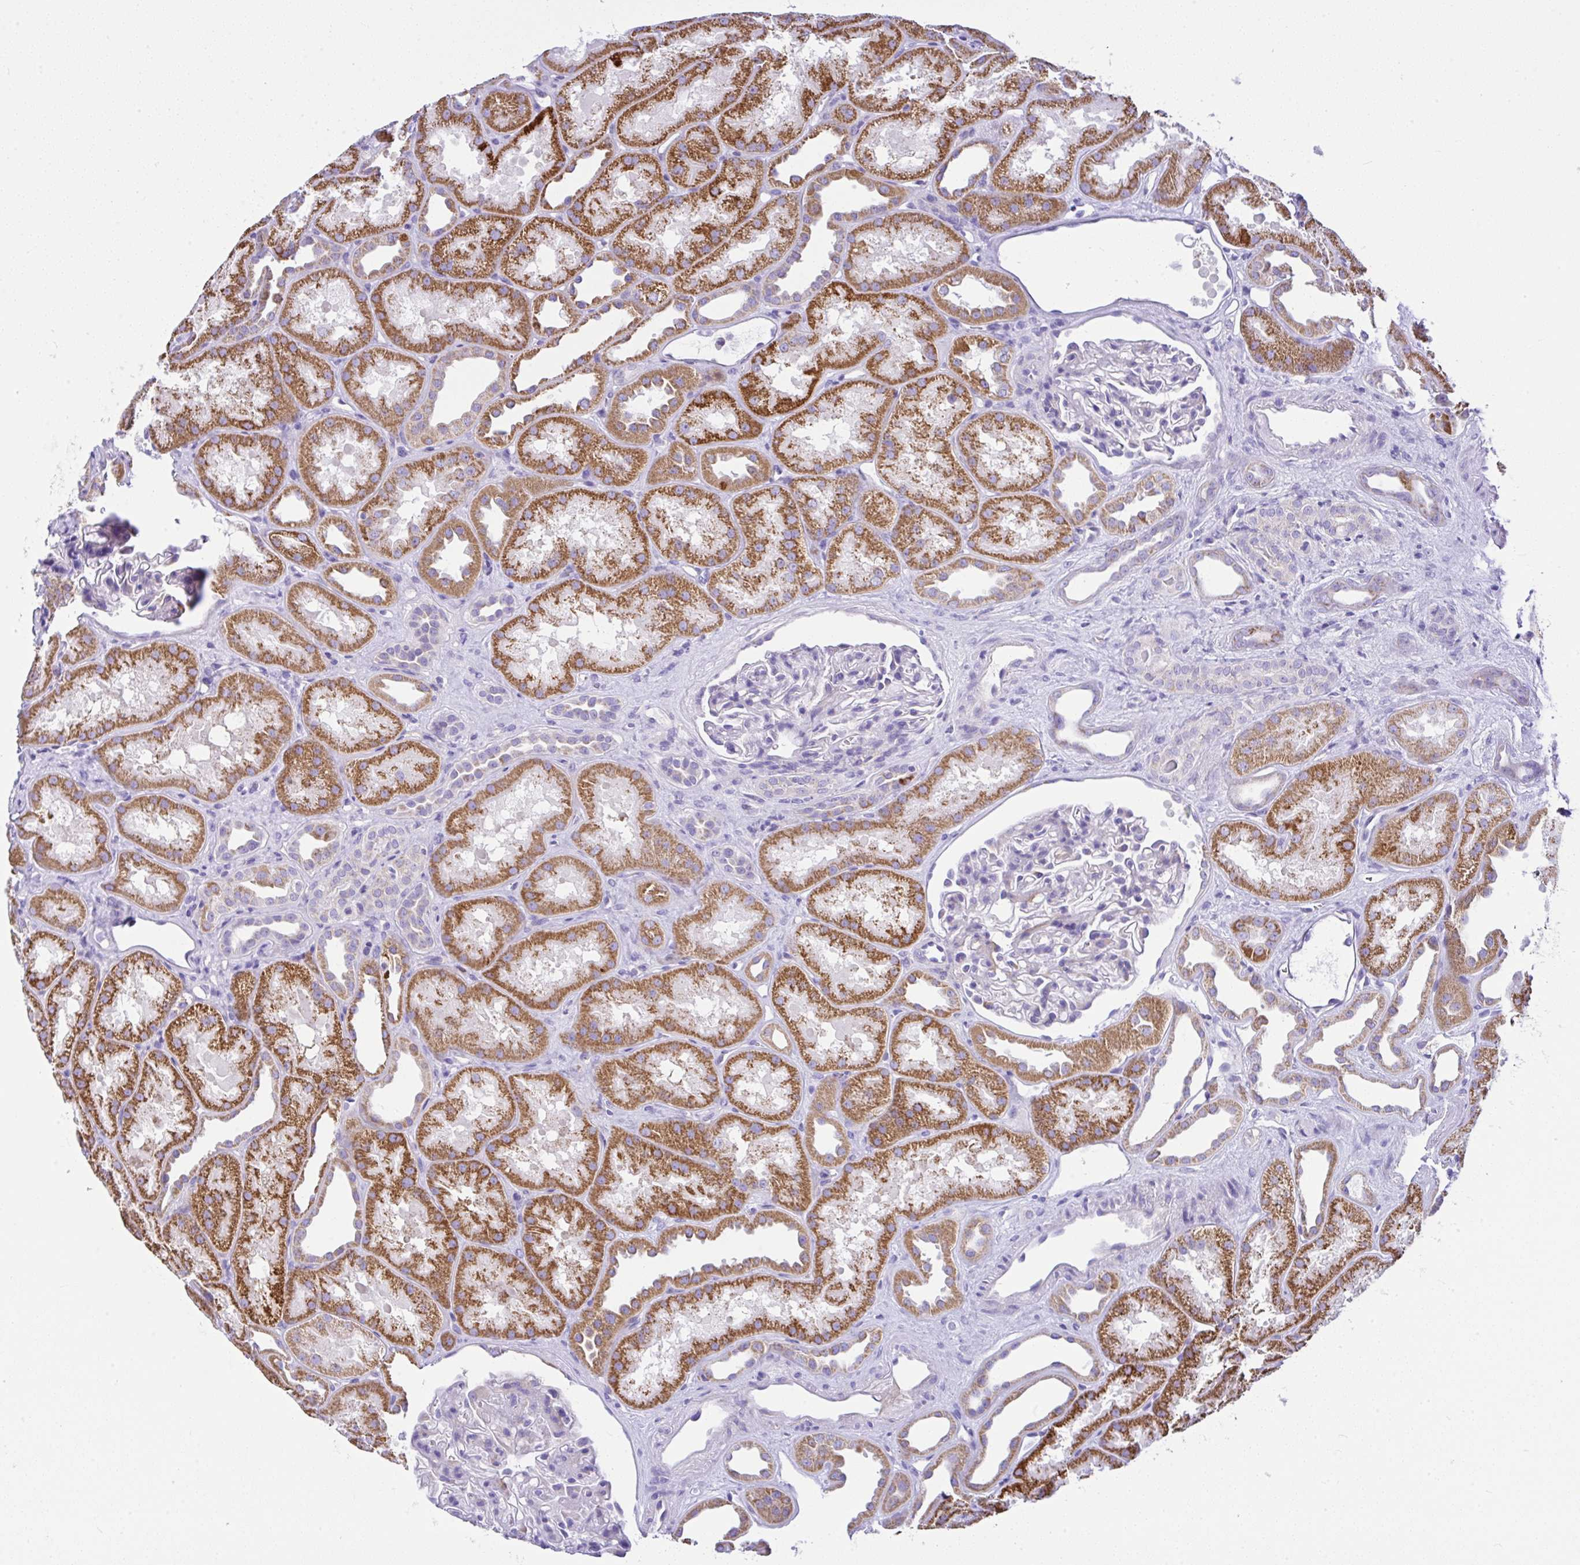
{"staining": {"intensity": "negative", "quantity": "none", "location": "none"}, "tissue": "kidney", "cell_type": "Cells in glomeruli", "image_type": "normal", "snomed": [{"axis": "morphology", "description": "Normal tissue, NOS"}, {"axis": "topography", "description": "Kidney"}], "caption": "There is no significant expression in cells in glomeruli of kidney. The staining is performed using DAB (3,3'-diaminobenzidine) brown chromogen with nuclei counter-stained in using hematoxylin.", "gene": "SLC13A1", "patient": {"sex": "male", "age": 61}}